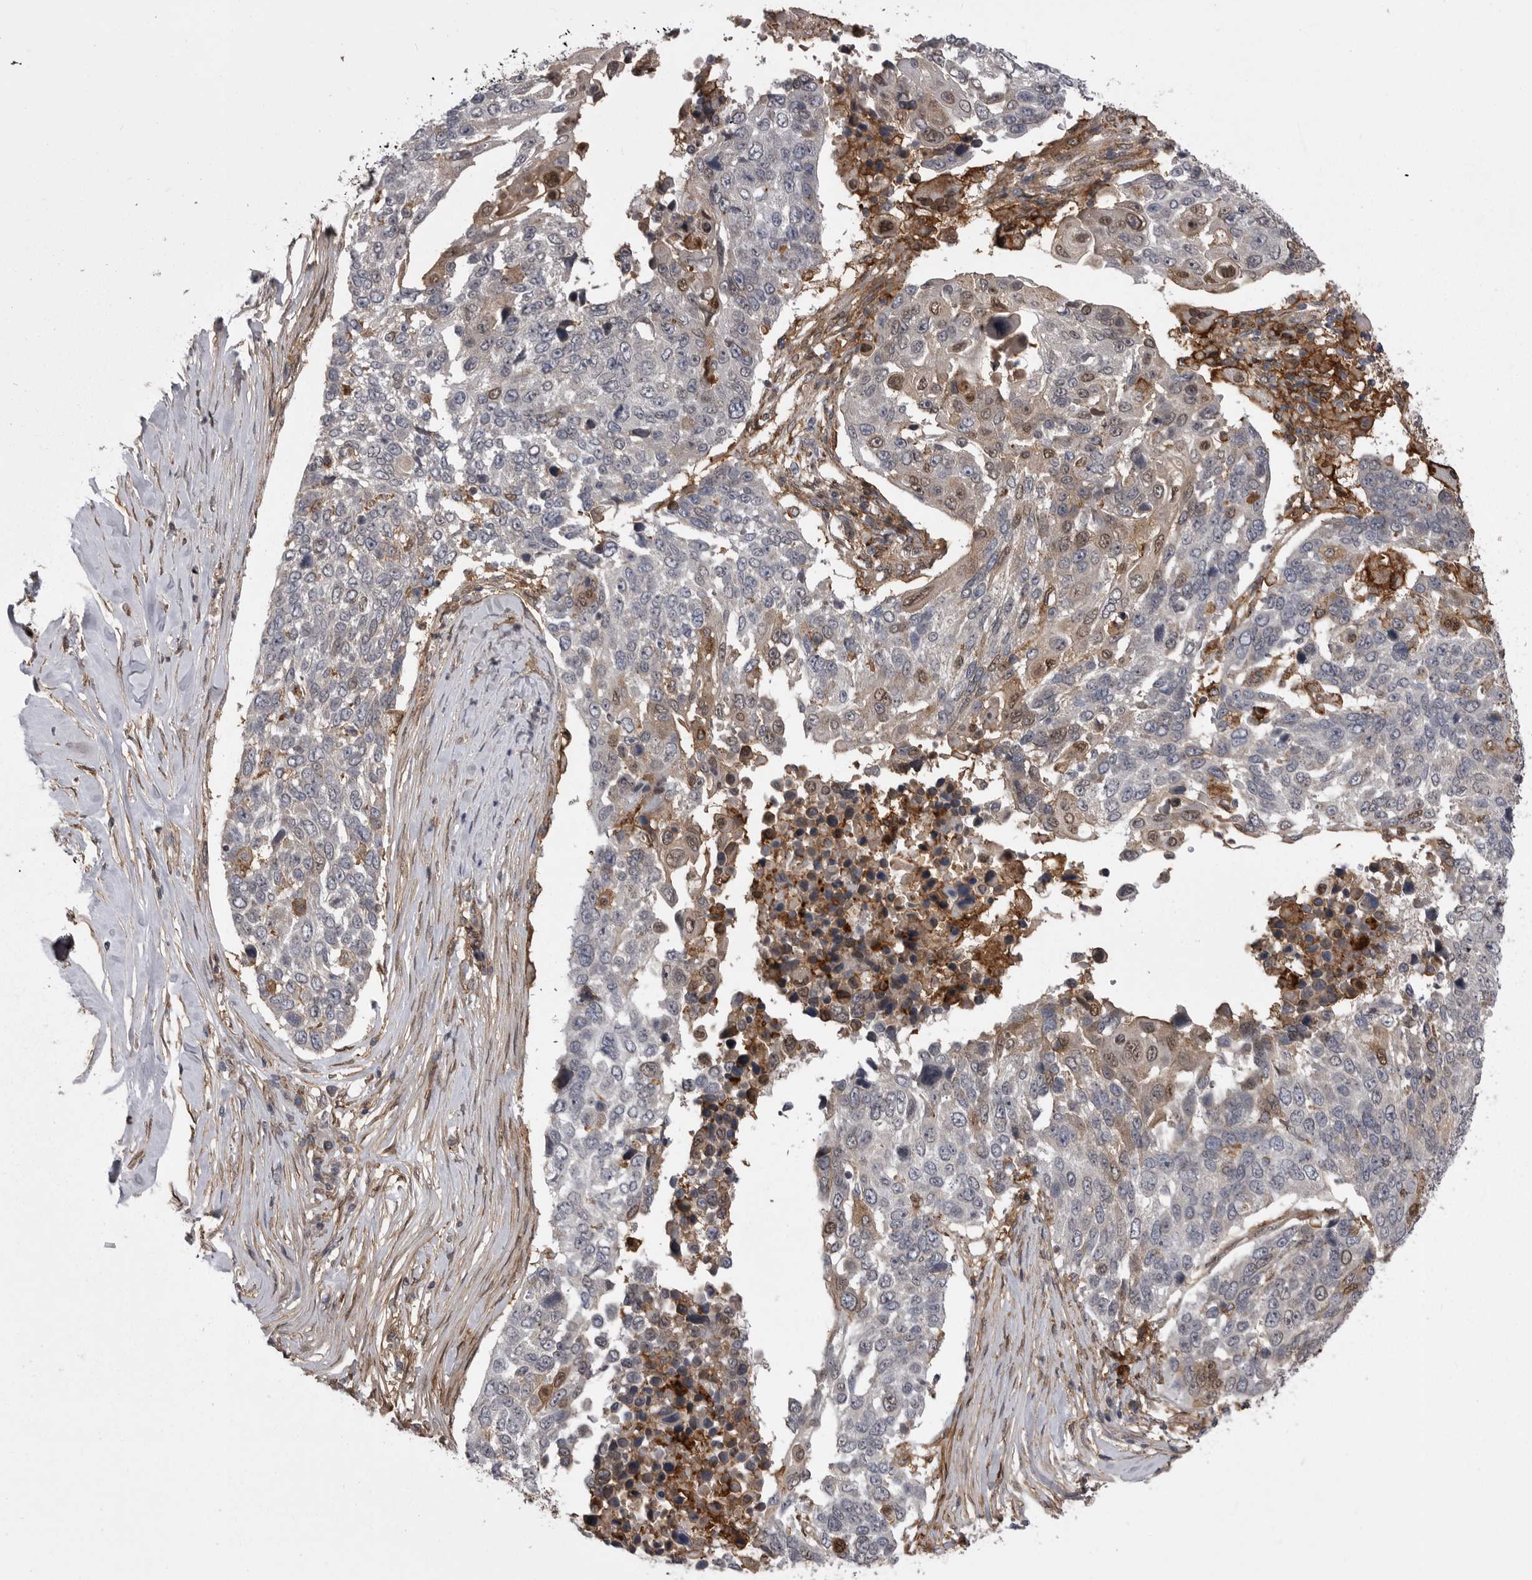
{"staining": {"intensity": "moderate", "quantity": "<25%", "location": "cytoplasmic/membranous,nuclear"}, "tissue": "lung cancer", "cell_type": "Tumor cells", "image_type": "cancer", "snomed": [{"axis": "morphology", "description": "Squamous cell carcinoma, NOS"}, {"axis": "topography", "description": "Lung"}], "caption": "This is an image of IHC staining of squamous cell carcinoma (lung), which shows moderate expression in the cytoplasmic/membranous and nuclear of tumor cells.", "gene": "ABL1", "patient": {"sex": "male", "age": 66}}